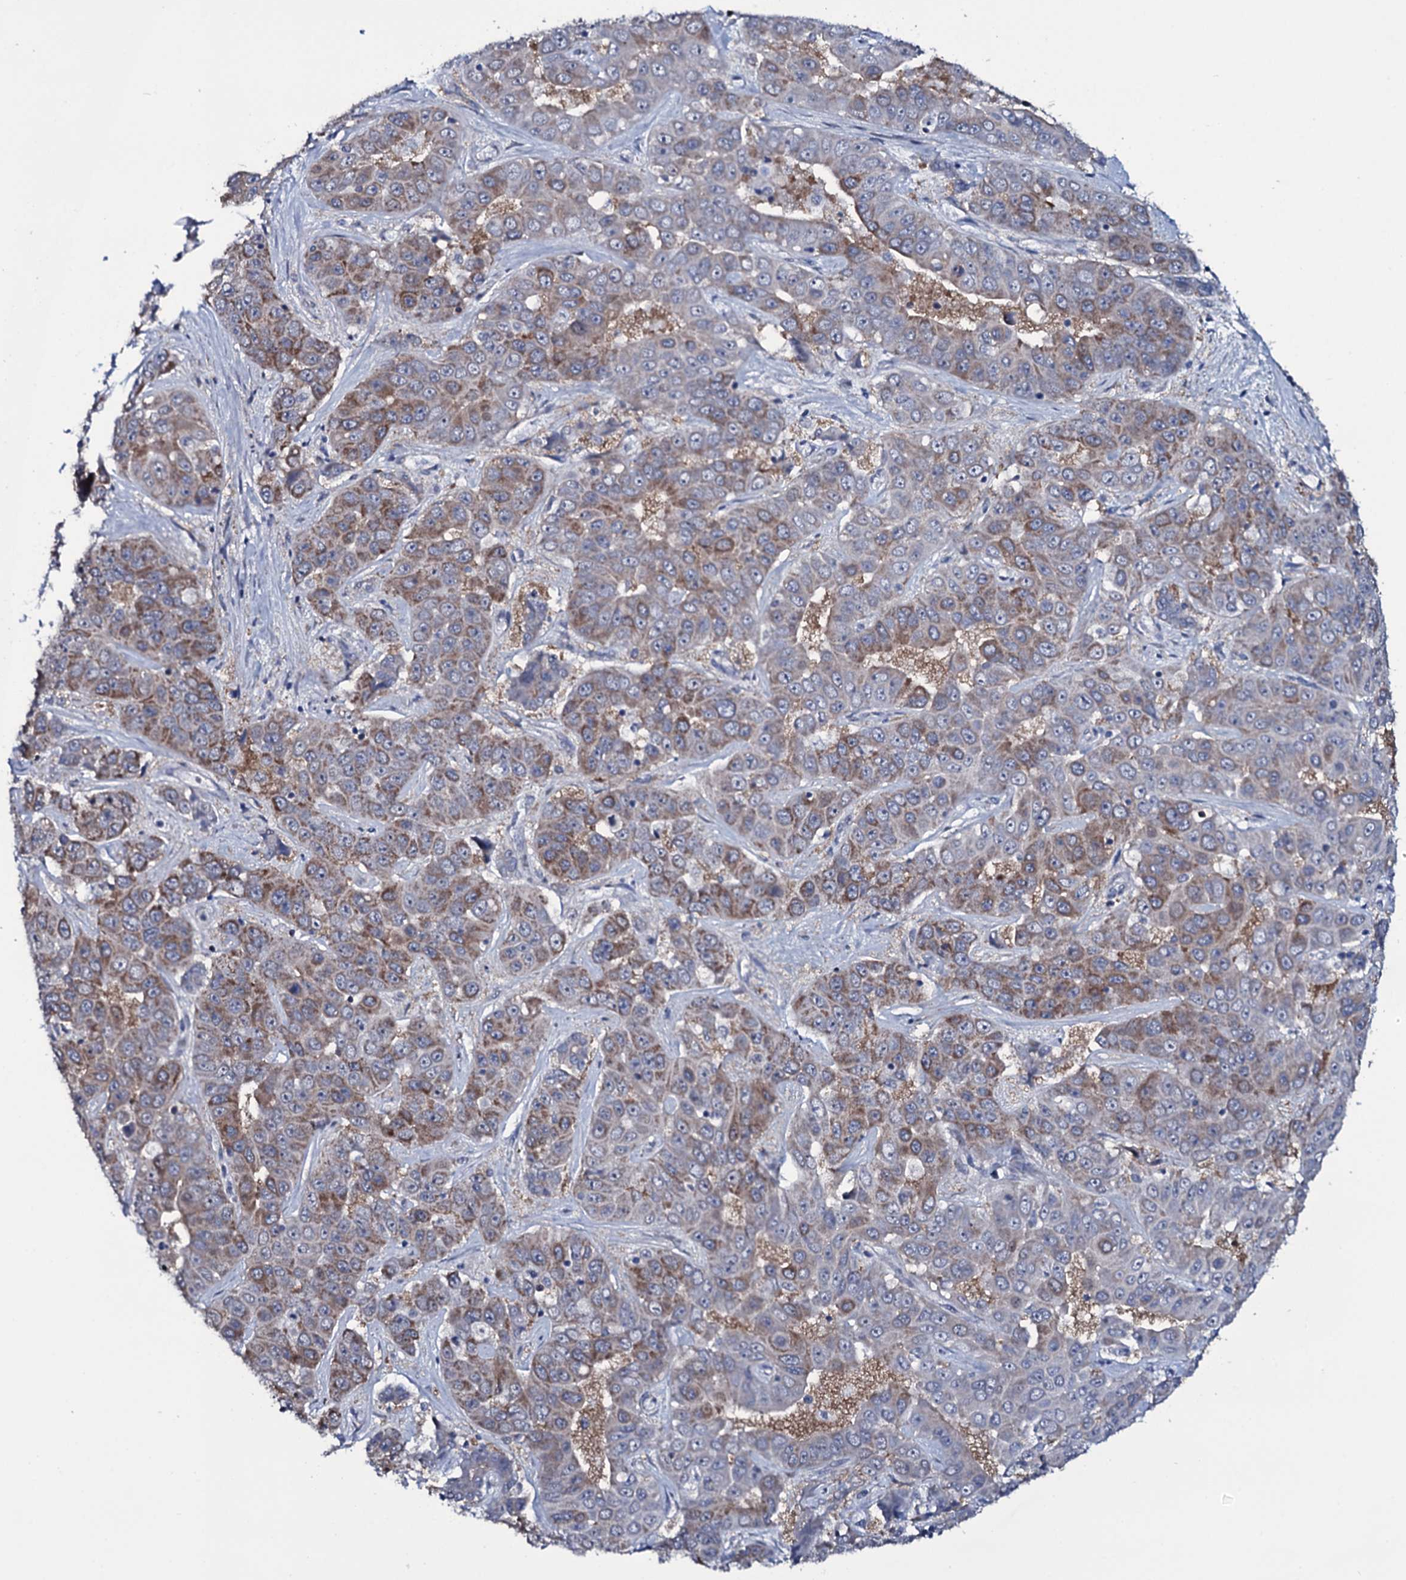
{"staining": {"intensity": "moderate", "quantity": ">75%", "location": "cytoplasmic/membranous"}, "tissue": "liver cancer", "cell_type": "Tumor cells", "image_type": "cancer", "snomed": [{"axis": "morphology", "description": "Cholangiocarcinoma"}, {"axis": "topography", "description": "Liver"}], "caption": "Immunohistochemistry (IHC) of cholangiocarcinoma (liver) displays medium levels of moderate cytoplasmic/membranous expression in approximately >75% of tumor cells.", "gene": "WIPF3", "patient": {"sex": "female", "age": 52}}